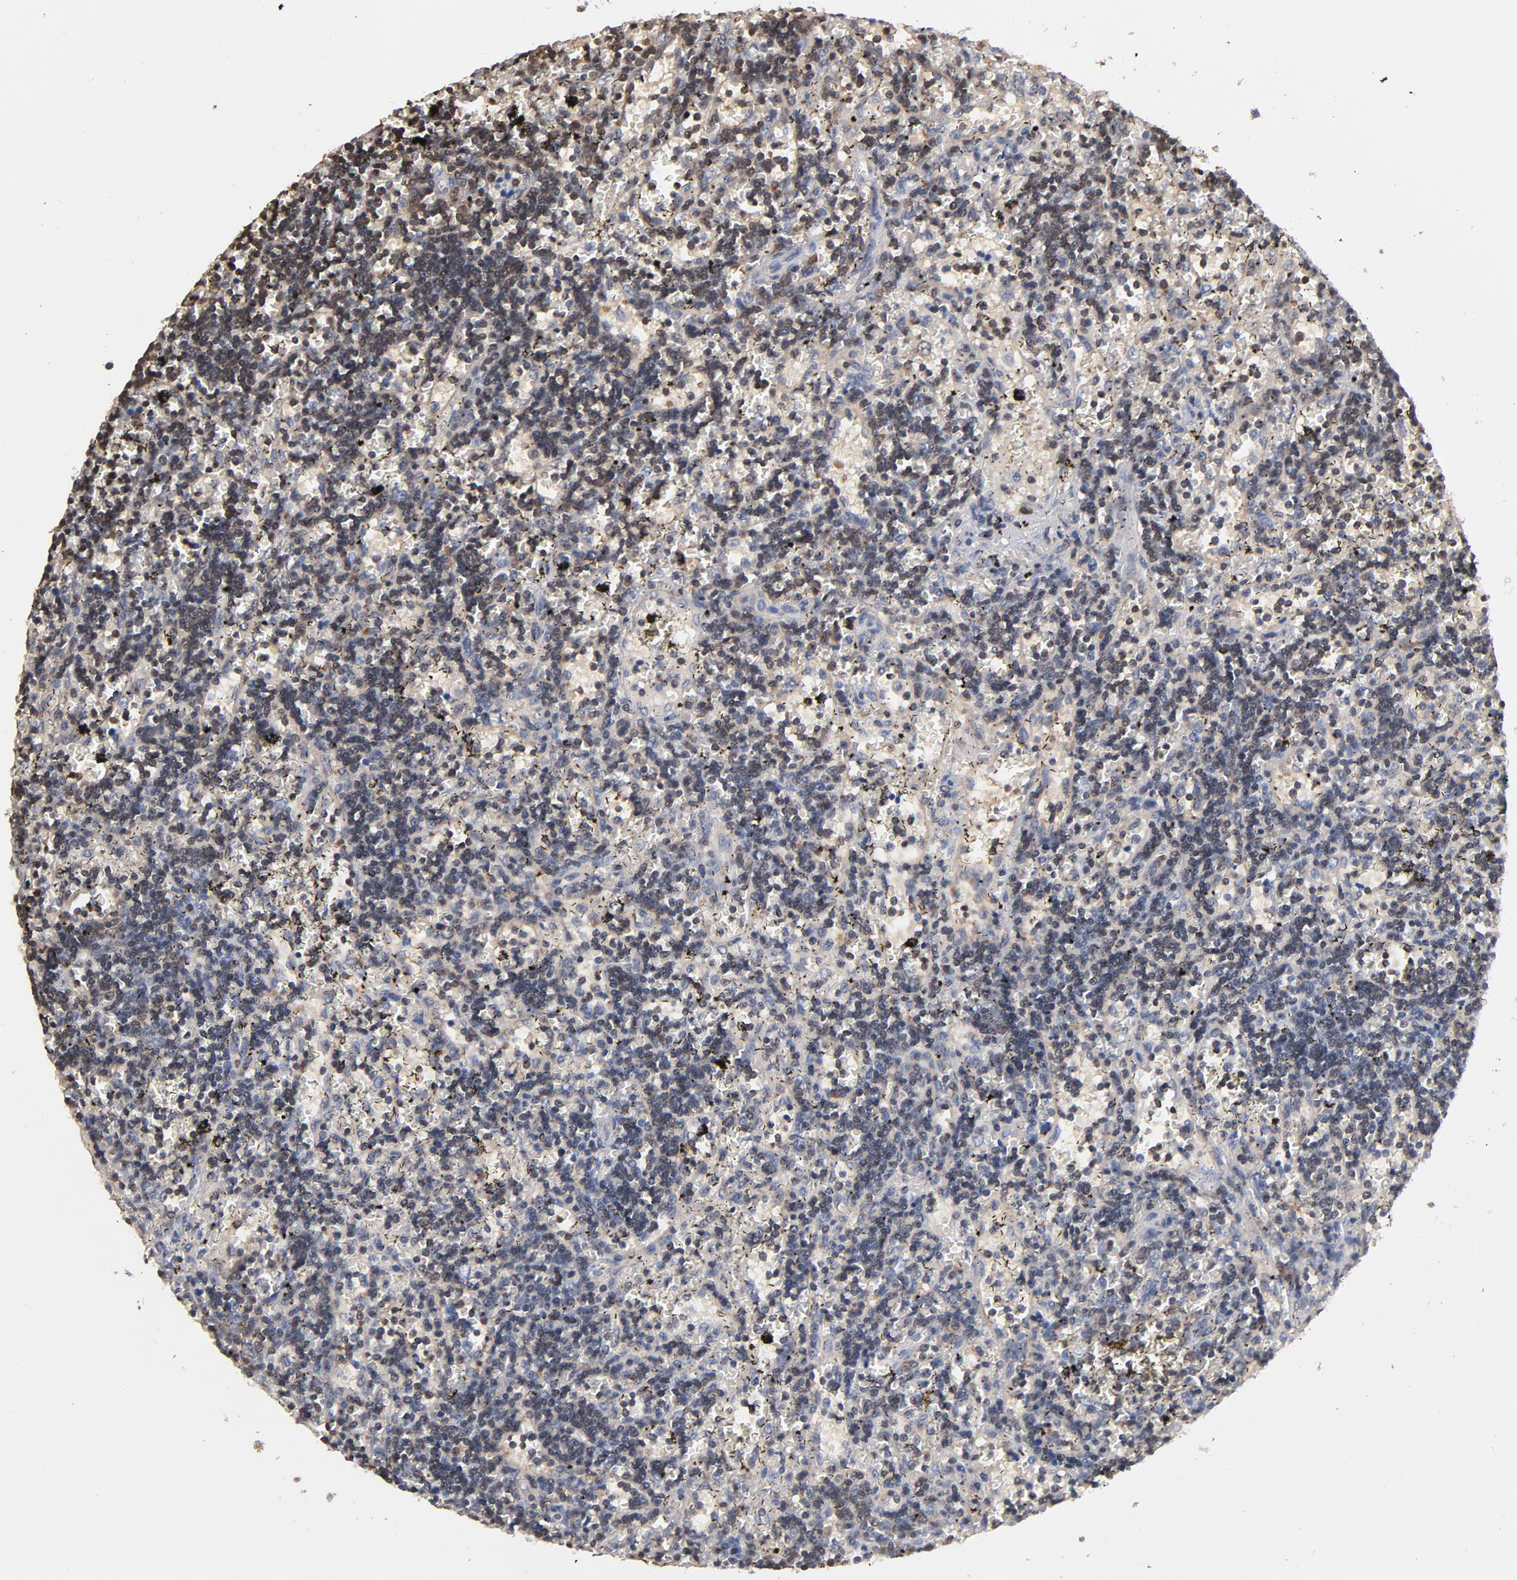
{"staining": {"intensity": "weak", "quantity": "25%-75%", "location": "cytoplasmic/membranous"}, "tissue": "lymphoma", "cell_type": "Tumor cells", "image_type": "cancer", "snomed": [{"axis": "morphology", "description": "Malignant lymphoma, non-Hodgkin's type, Low grade"}, {"axis": "topography", "description": "Spleen"}], "caption": "This micrograph reveals malignant lymphoma, non-Hodgkin's type (low-grade) stained with immunohistochemistry (IHC) to label a protein in brown. The cytoplasmic/membranous of tumor cells show weak positivity for the protein. Nuclei are counter-stained blue.", "gene": "MIF", "patient": {"sex": "male", "age": 60}}